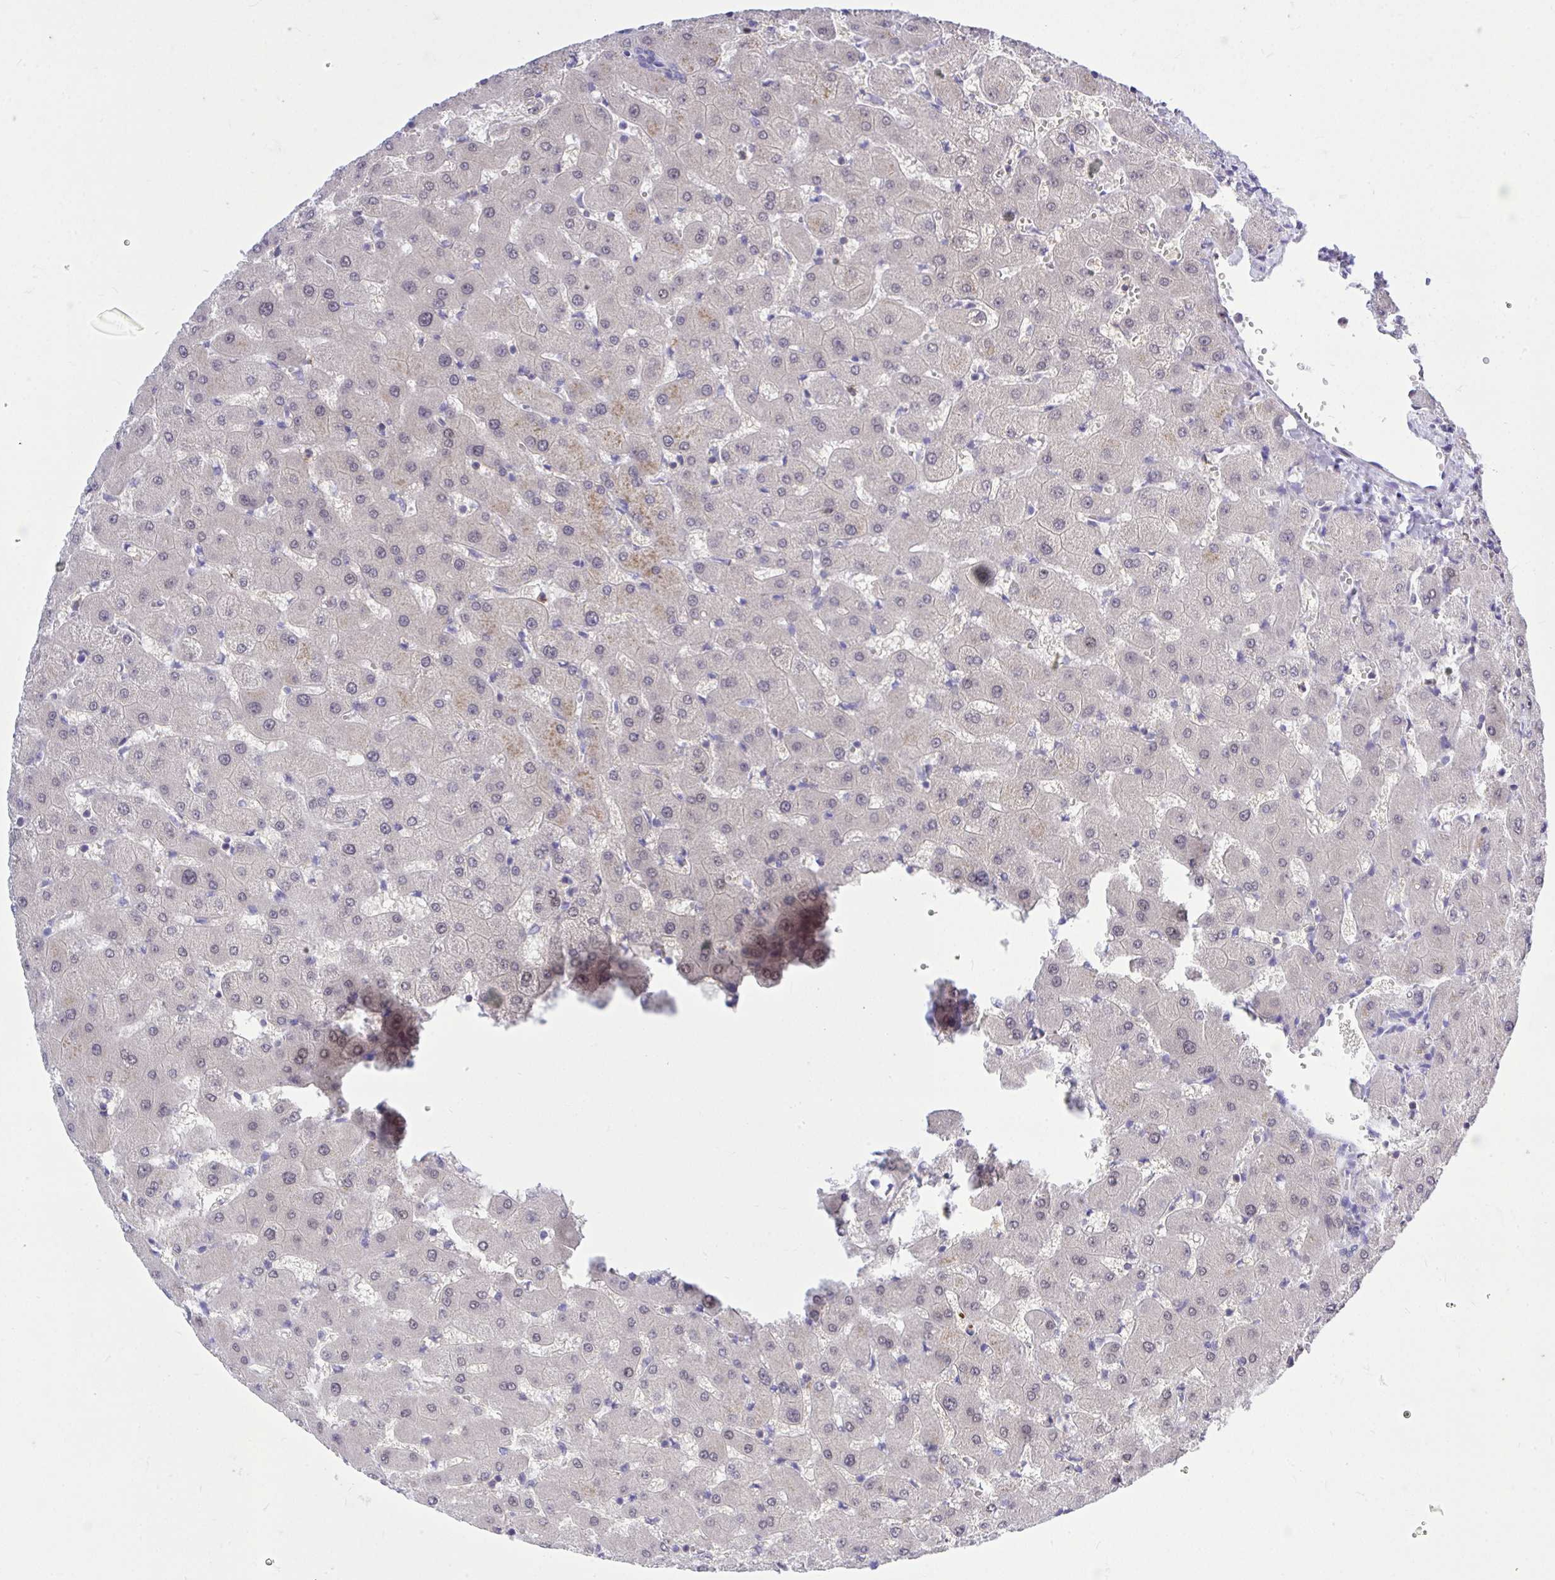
{"staining": {"intensity": "negative", "quantity": "none", "location": "none"}, "tissue": "liver", "cell_type": "Cholangiocytes", "image_type": "normal", "snomed": [{"axis": "morphology", "description": "Normal tissue, NOS"}, {"axis": "topography", "description": "Liver"}], "caption": "Immunohistochemical staining of benign liver exhibits no significant staining in cholangiocytes.", "gene": "CXCL8", "patient": {"sex": "female", "age": 63}}